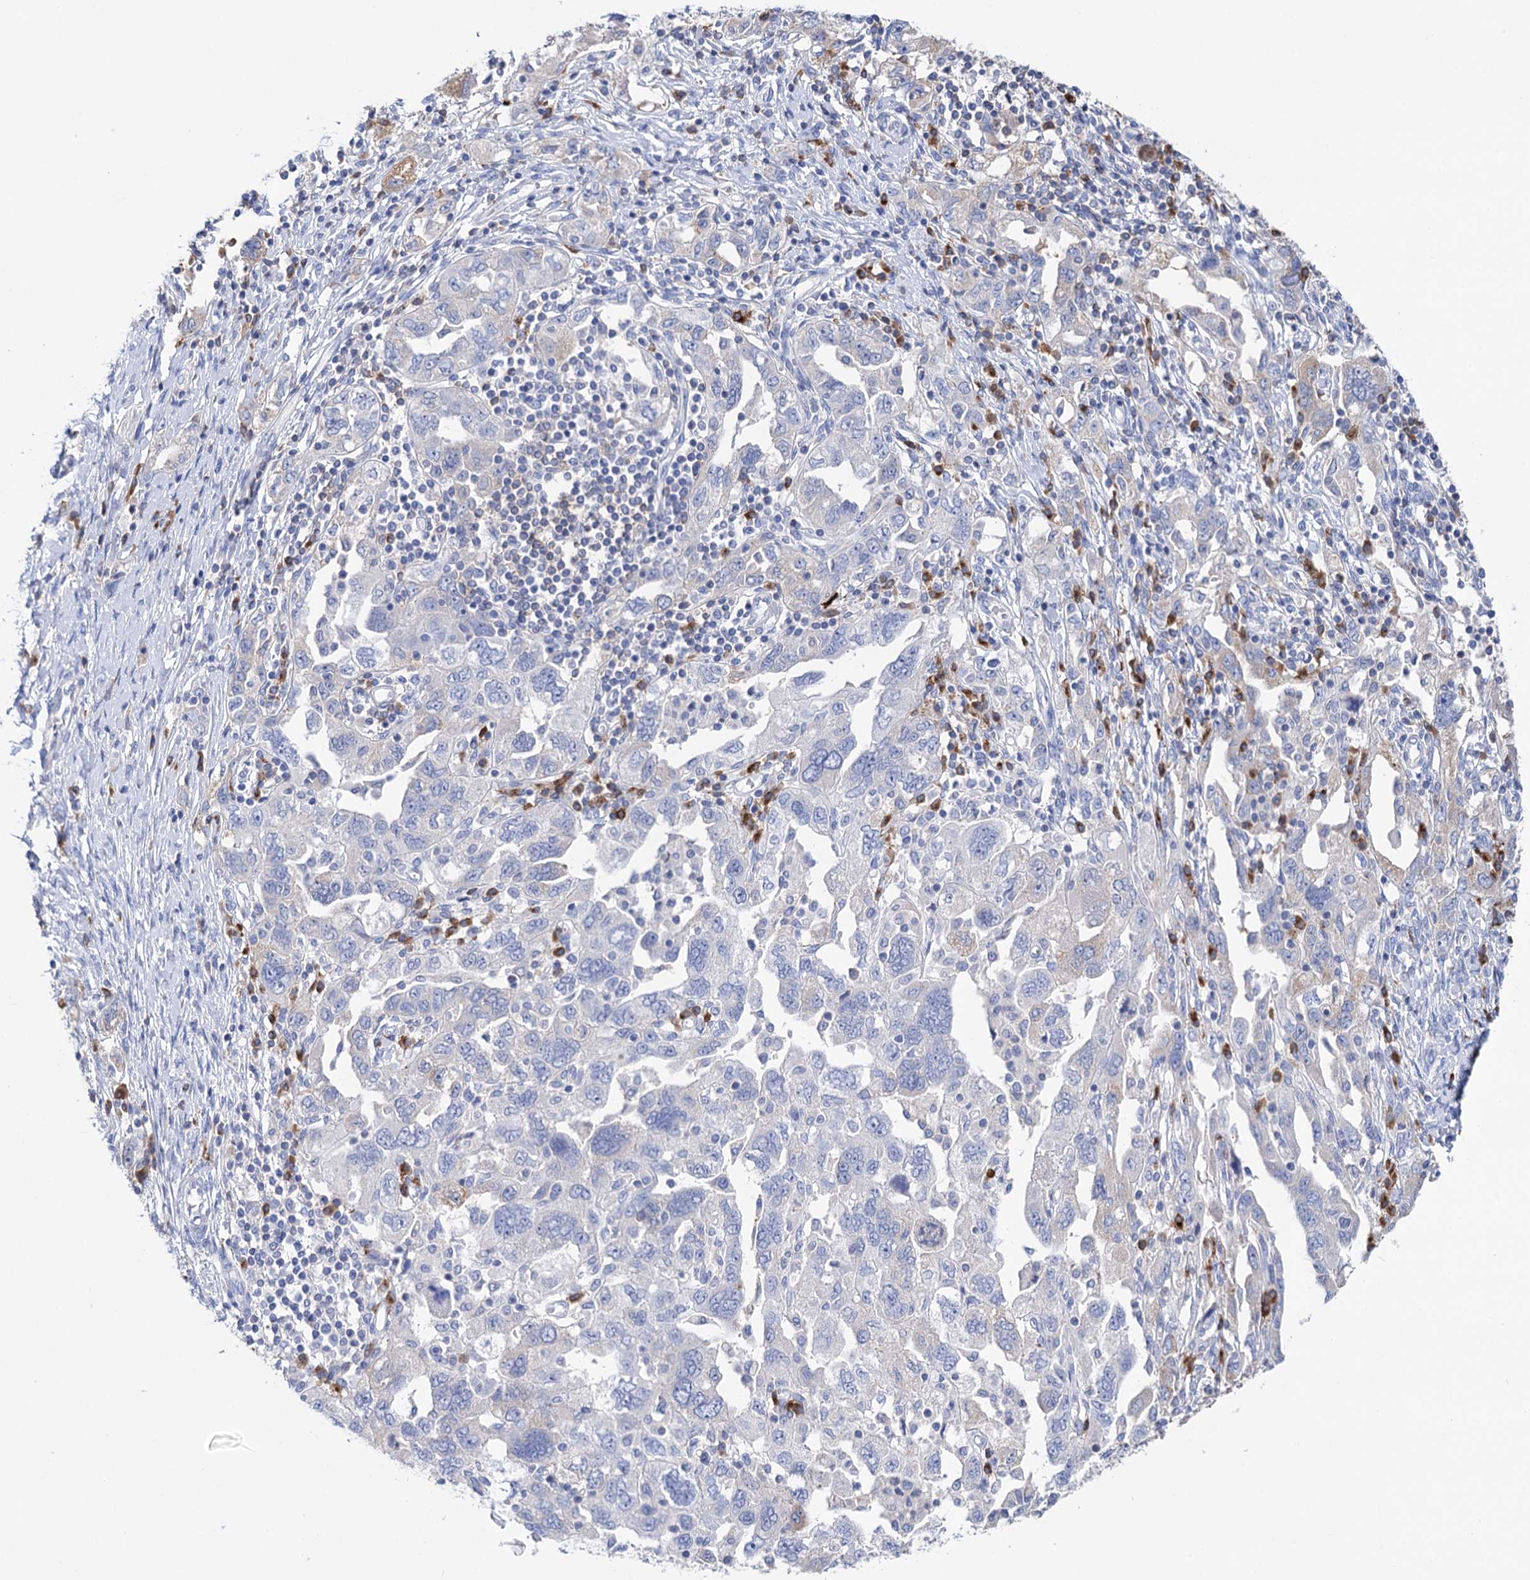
{"staining": {"intensity": "negative", "quantity": "none", "location": "none"}, "tissue": "ovarian cancer", "cell_type": "Tumor cells", "image_type": "cancer", "snomed": [{"axis": "morphology", "description": "Carcinoma, NOS"}, {"axis": "morphology", "description": "Cystadenocarcinoma, serous, NOS"}, {"axis": "topography", "description": "Ovary"}], "caption": "An immunohistochemistry image of ovarian carcinoma is shown. There is no staining in tumor cells of ovarian carcinoma. Nuclei are stained in blue.", "gene": "BBS4", "patient": {"sex": "female", "age": 69}}